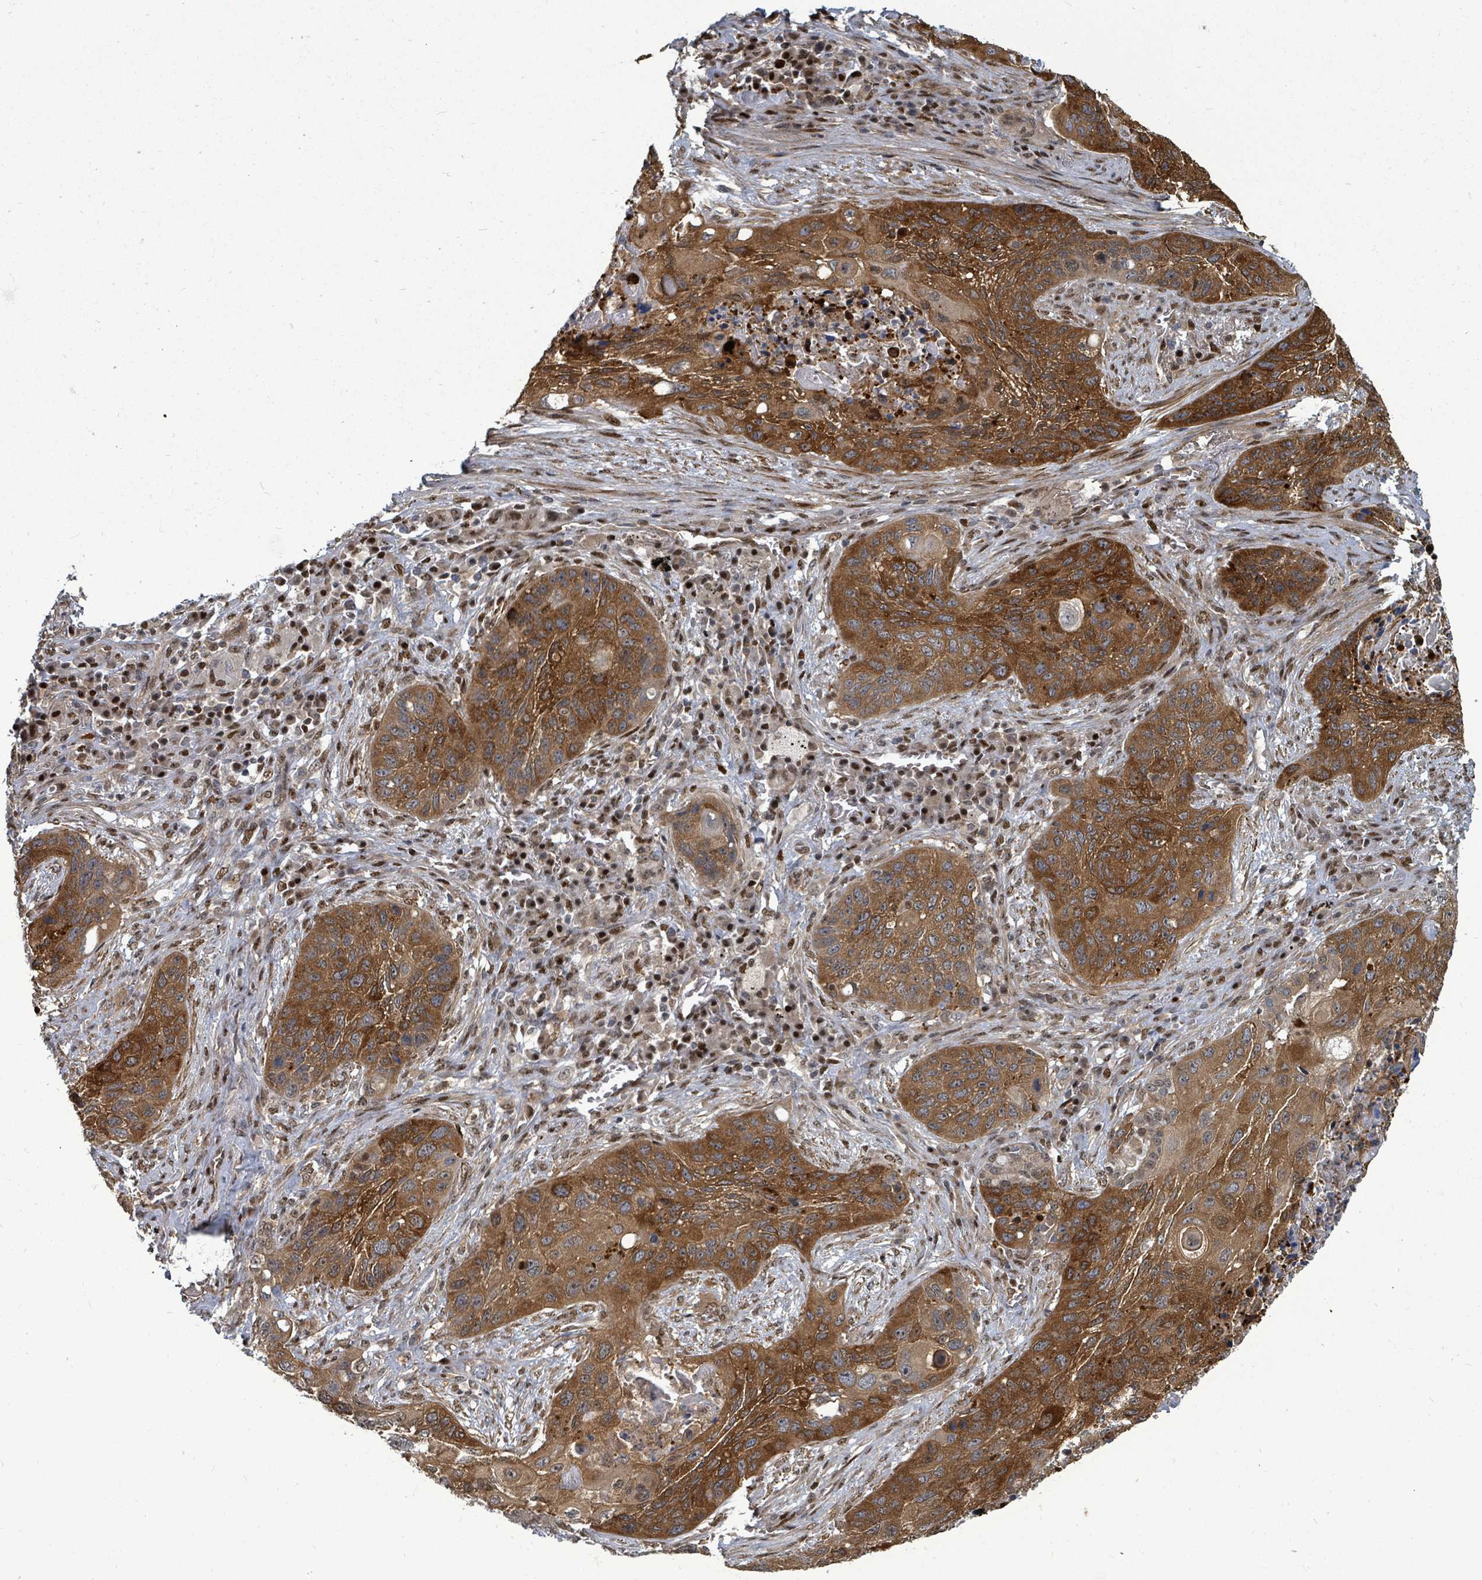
{"staining": {"intensity": "strong", "quantity": ">75%", "location": "cytoplasmic/membranous"}, "tissue": "lung cancer", "cell_type": "Tumor cells", "image_type": "cancer", "snomed": [{"axis": "morphology", "description": "Squamous cell carcinoma, NOS"}, {"axis": "topography", "description": "Lung"}], "caption": "There is high levels of strong cytoplasmic/membranous expression in tumor cells of lung squamous cell carcinoma, as demonstrated by immunohistochemical staining (brown color).", "gene": "TRDMT1", "patient": {"sex": "female", "age": 63}}